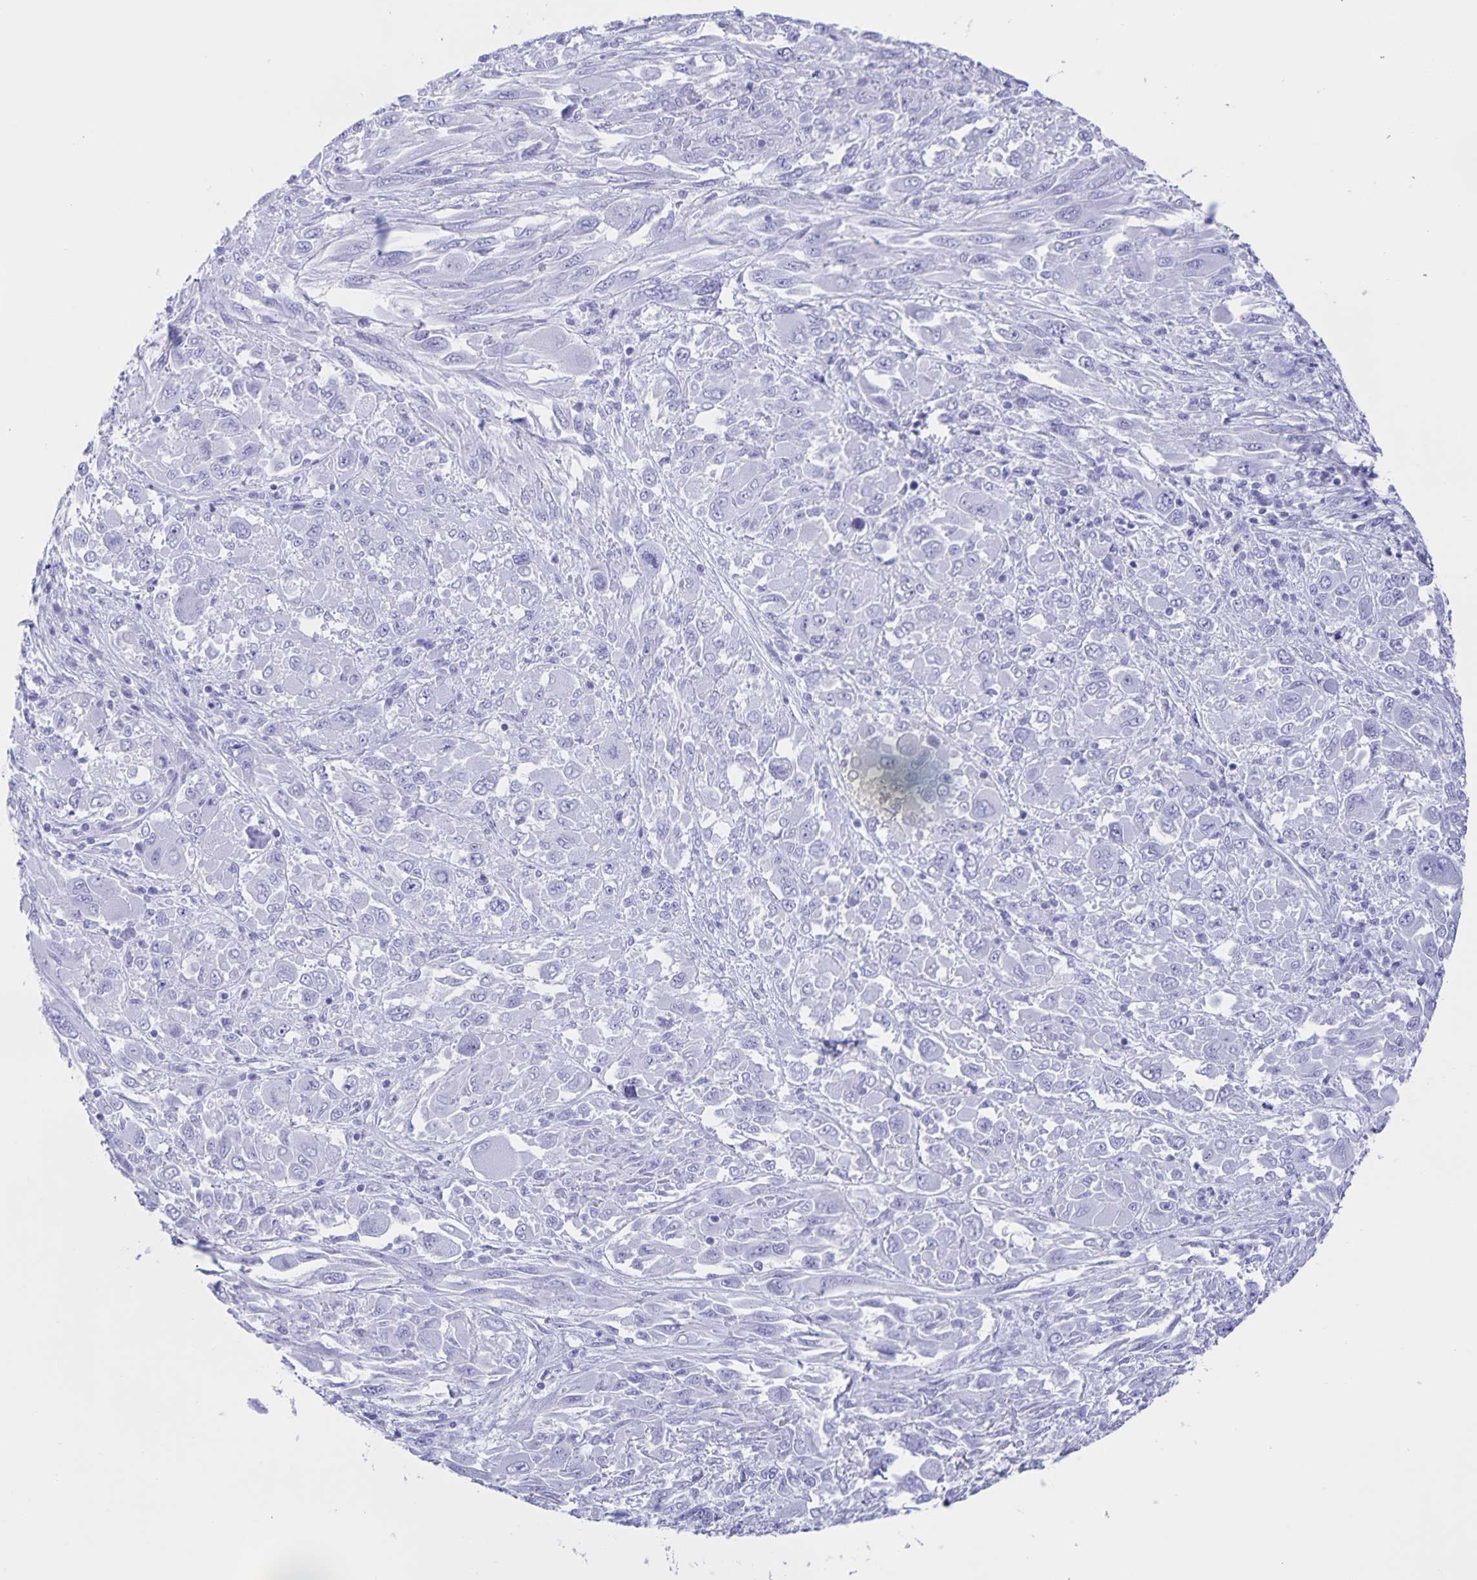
{"staining": {"intensity": "negative", "quantity": "none", "location": "none"}, "tissue": "melanoma", "cell_type": "Tumor cells", "image_type": "cancer", "snomed": [{"axis": "morphology", "description": "Malignant melanoma, NOS"}, {"axis": "topography", "description": "Skin"}], "caption": "Immunohistochemistry histopathology image of neoplastic tissue: melanoma stained with DAB (3,3'-diaminobenzidine) displays no significant protein expression in tumor cells.", "gene": "AQP4", "patient": {"sex": "female", "age": 91}}